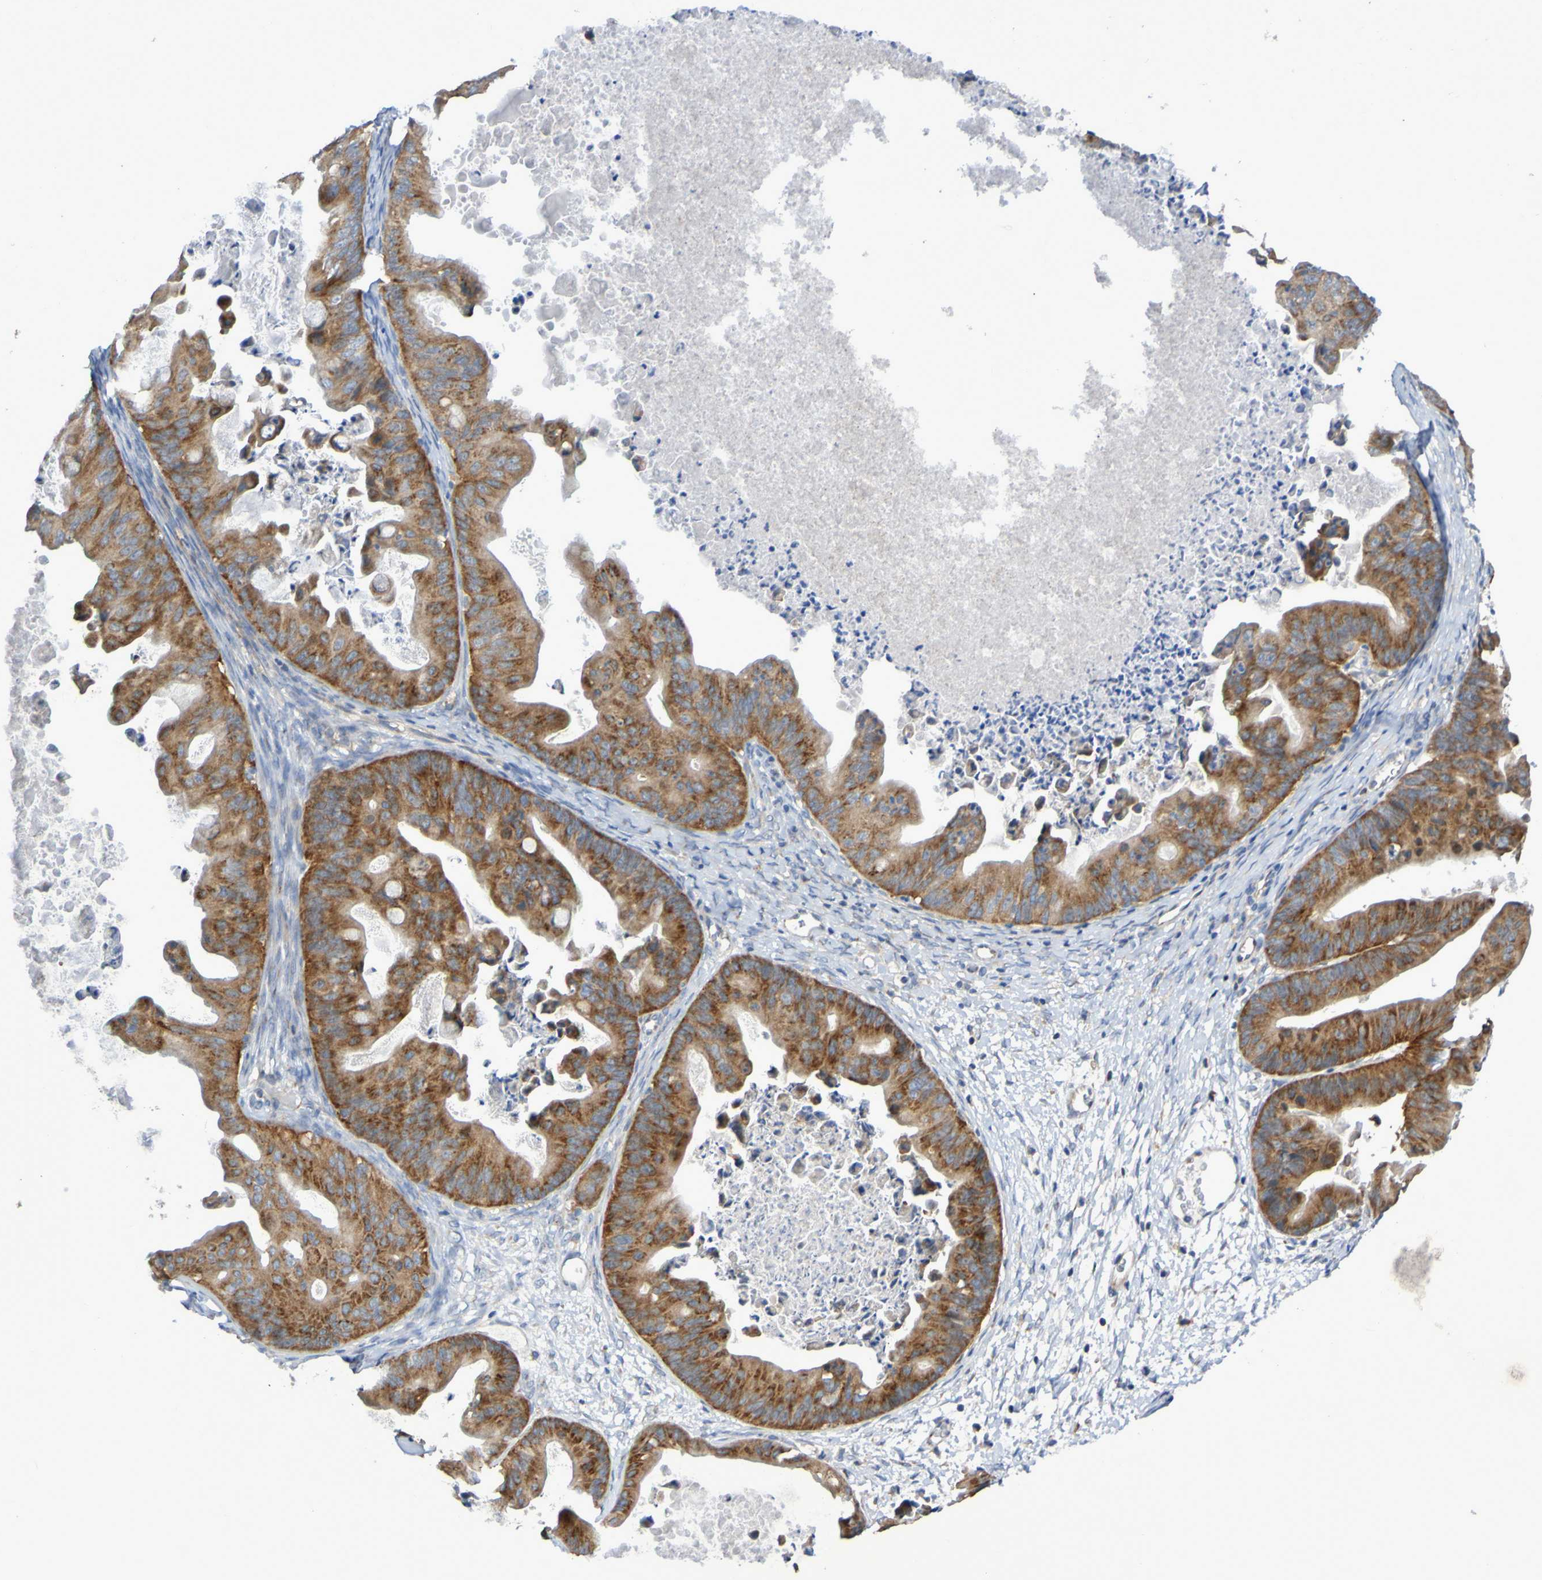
{"staining": {"intensity": "strong", "quantity": ">75%", "location": "cytoplasmic/membranous"}, "tissue": "ovarian cancer", "cell_type": "Tumor cells", "image_type": "cancer", "snomed": [{"axis": "morphology", "description": "Cystadenocarcinoma, mucinous, NOS"}, {"axis": "topography", "description": "Ovary"}], "caption": "Human mucinous cystadenocarcinoma (ovarian) stained with a brown dye demonstrates strong cytoplasmic/membranous positive expression in about >75% of tumor cells.", "gene": "LMBRD2", "patient": {"sex": "female", "age": 37}}